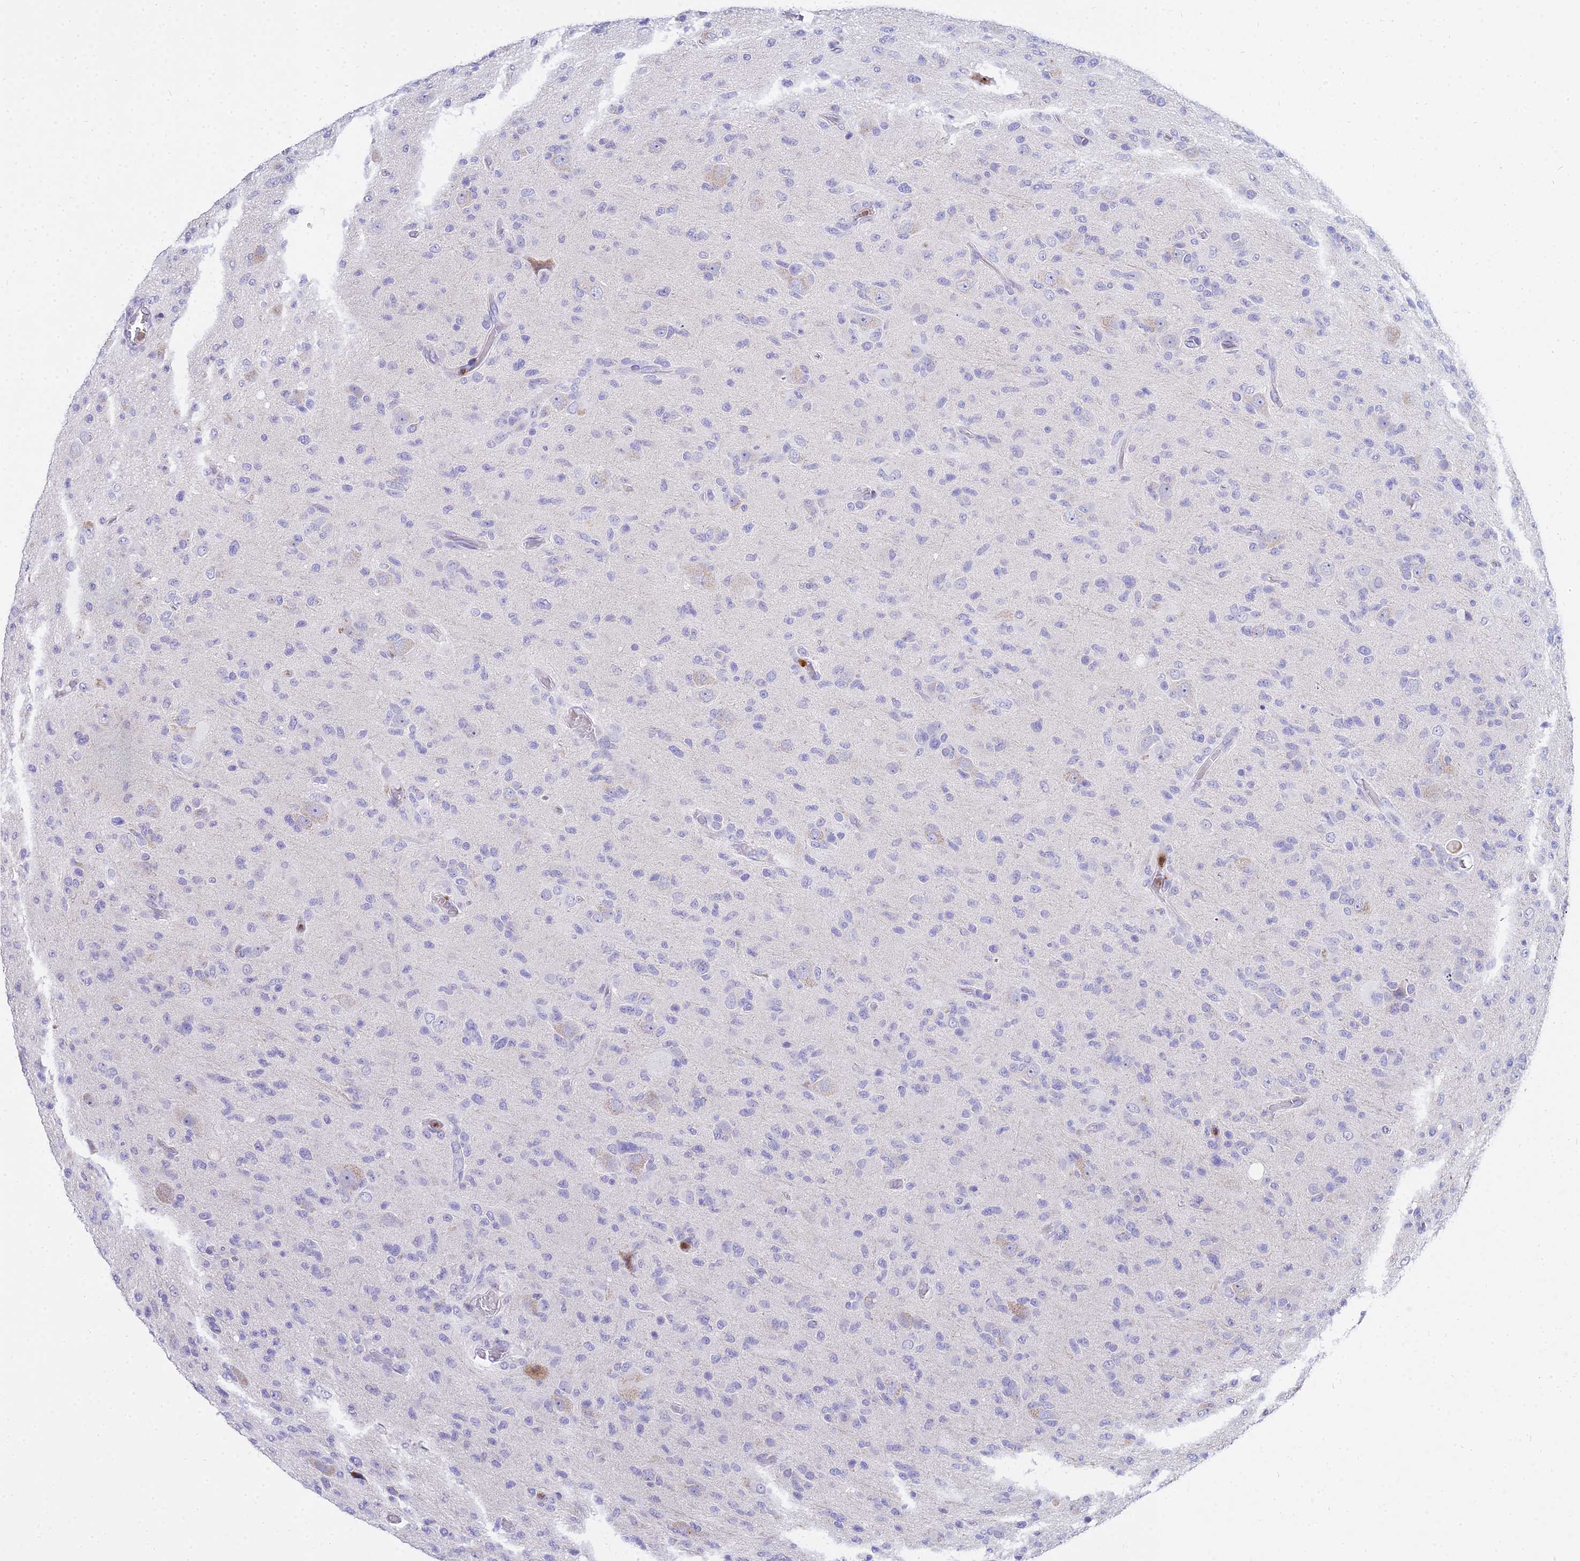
{"staining": {"intensity": "negative", "quantity": "none", "location": "none"}, "tissue": "glioma", "cell_type": "Tumor cells", "image_type": "cancer", "snomed": [{"axis": "morphology", "description": "Glioma, malignant, High grade"}, {"axis": "topography", "description": "Brain"}], "caption": "This is a histopathology image of immunohistochemistry staining of glioma, which shows no staining in tumor cells.", "gene": "VWC2L", "patient": {"sex": "female", "age": 57}}